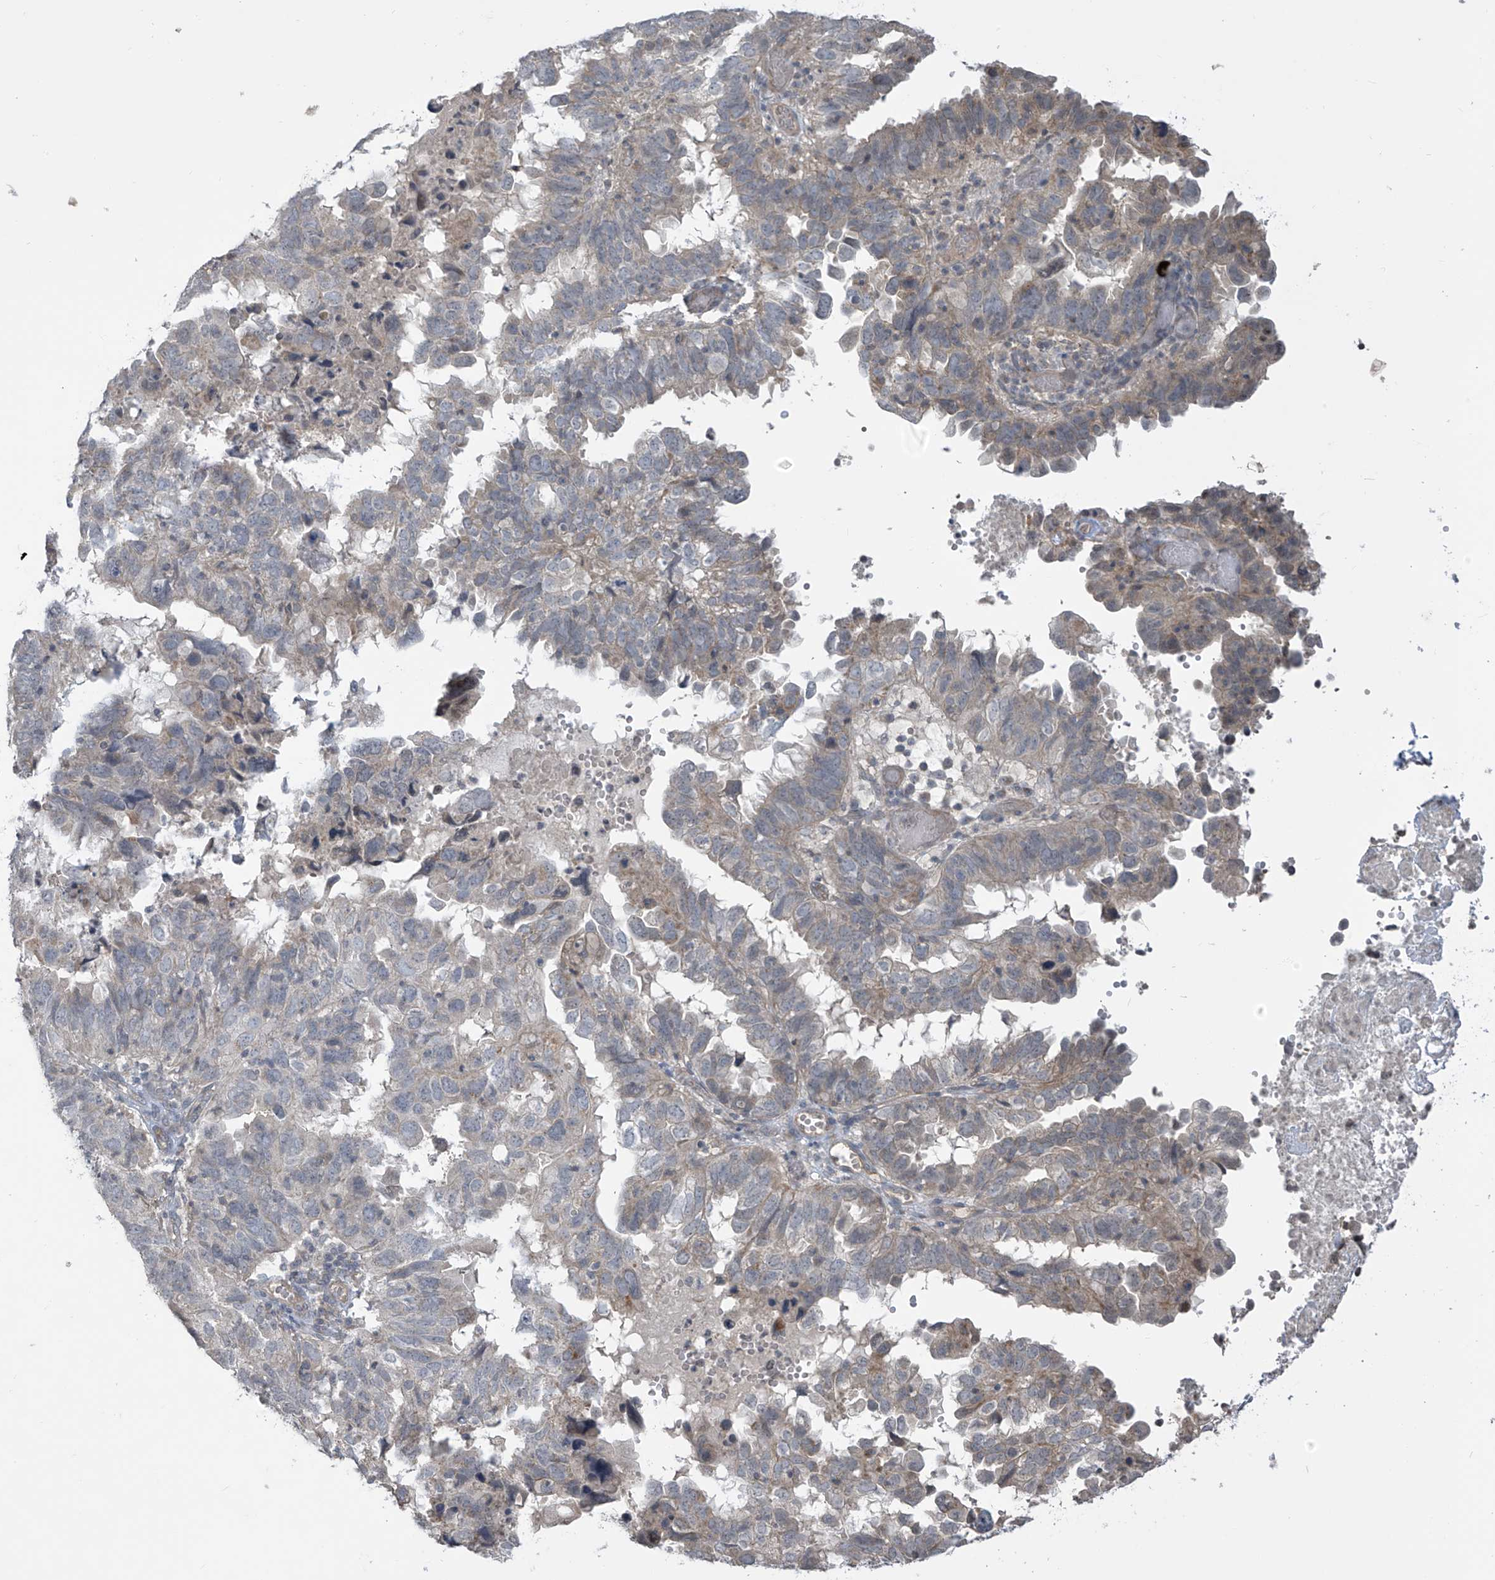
{"staining": {"intensity": "weak", "quantity": "<25%", "location": "cytoplasmic/membranous"}, "tissue": "endometrial cancer", "cell_type": "Tumor cells", "image_type": "cancer", "snomed": [{"axis": "morphology", "description": "Adenocarcinoma, NOS"}, {"axis": "topography", "description": "Uterus"}], "caption": "Immunohistochemistry photomicrograph of adenocarcinoma (endometrial) stained for a protein (brown), which shows no staining in tumor cells.", "gene": "DGKQ", "patient": {"sex": "female", "age": 77}}